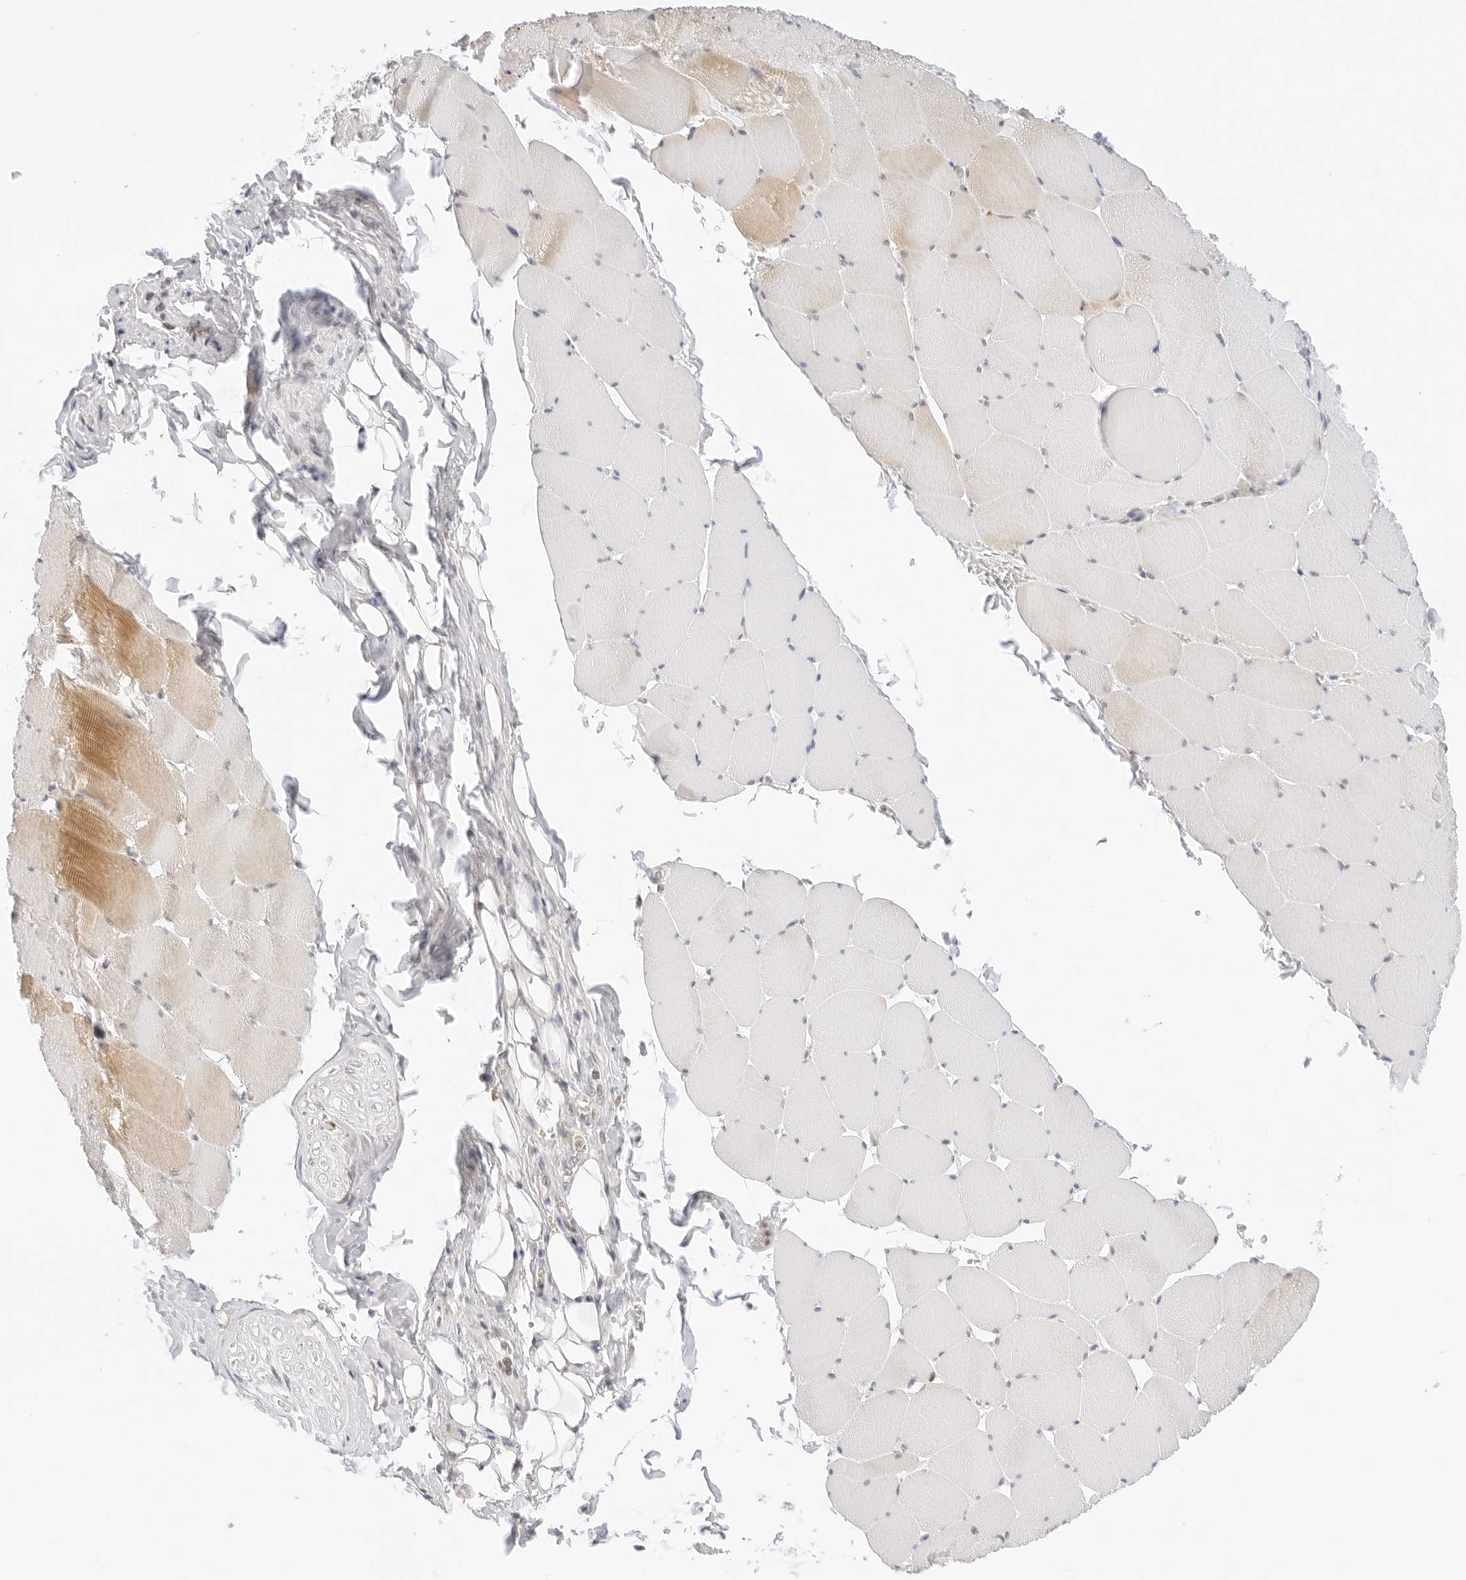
{"staining": {"intensity": "moderate", "quantity": "<25%", "location": "cytoplasmic/membranous"}, "tissue": "skeletal muscle", "cell_type": "Myocytes", "image_type": "normal", "snomed": [{"axis": "morphology", "description": "Normal tissue, NOS"}, {"axis": "topography", "description": "Skeletal muscle"}], "caption": "Protein staining of normal skeletal muscle shows moderate cytoplasmic/membranous positivity in about <25% of myocytes. (Brightfield microscopy of DAB IHC at high magnification).", "gene": "POLR3C", "patient": {"sex": "male", "age": 62}}